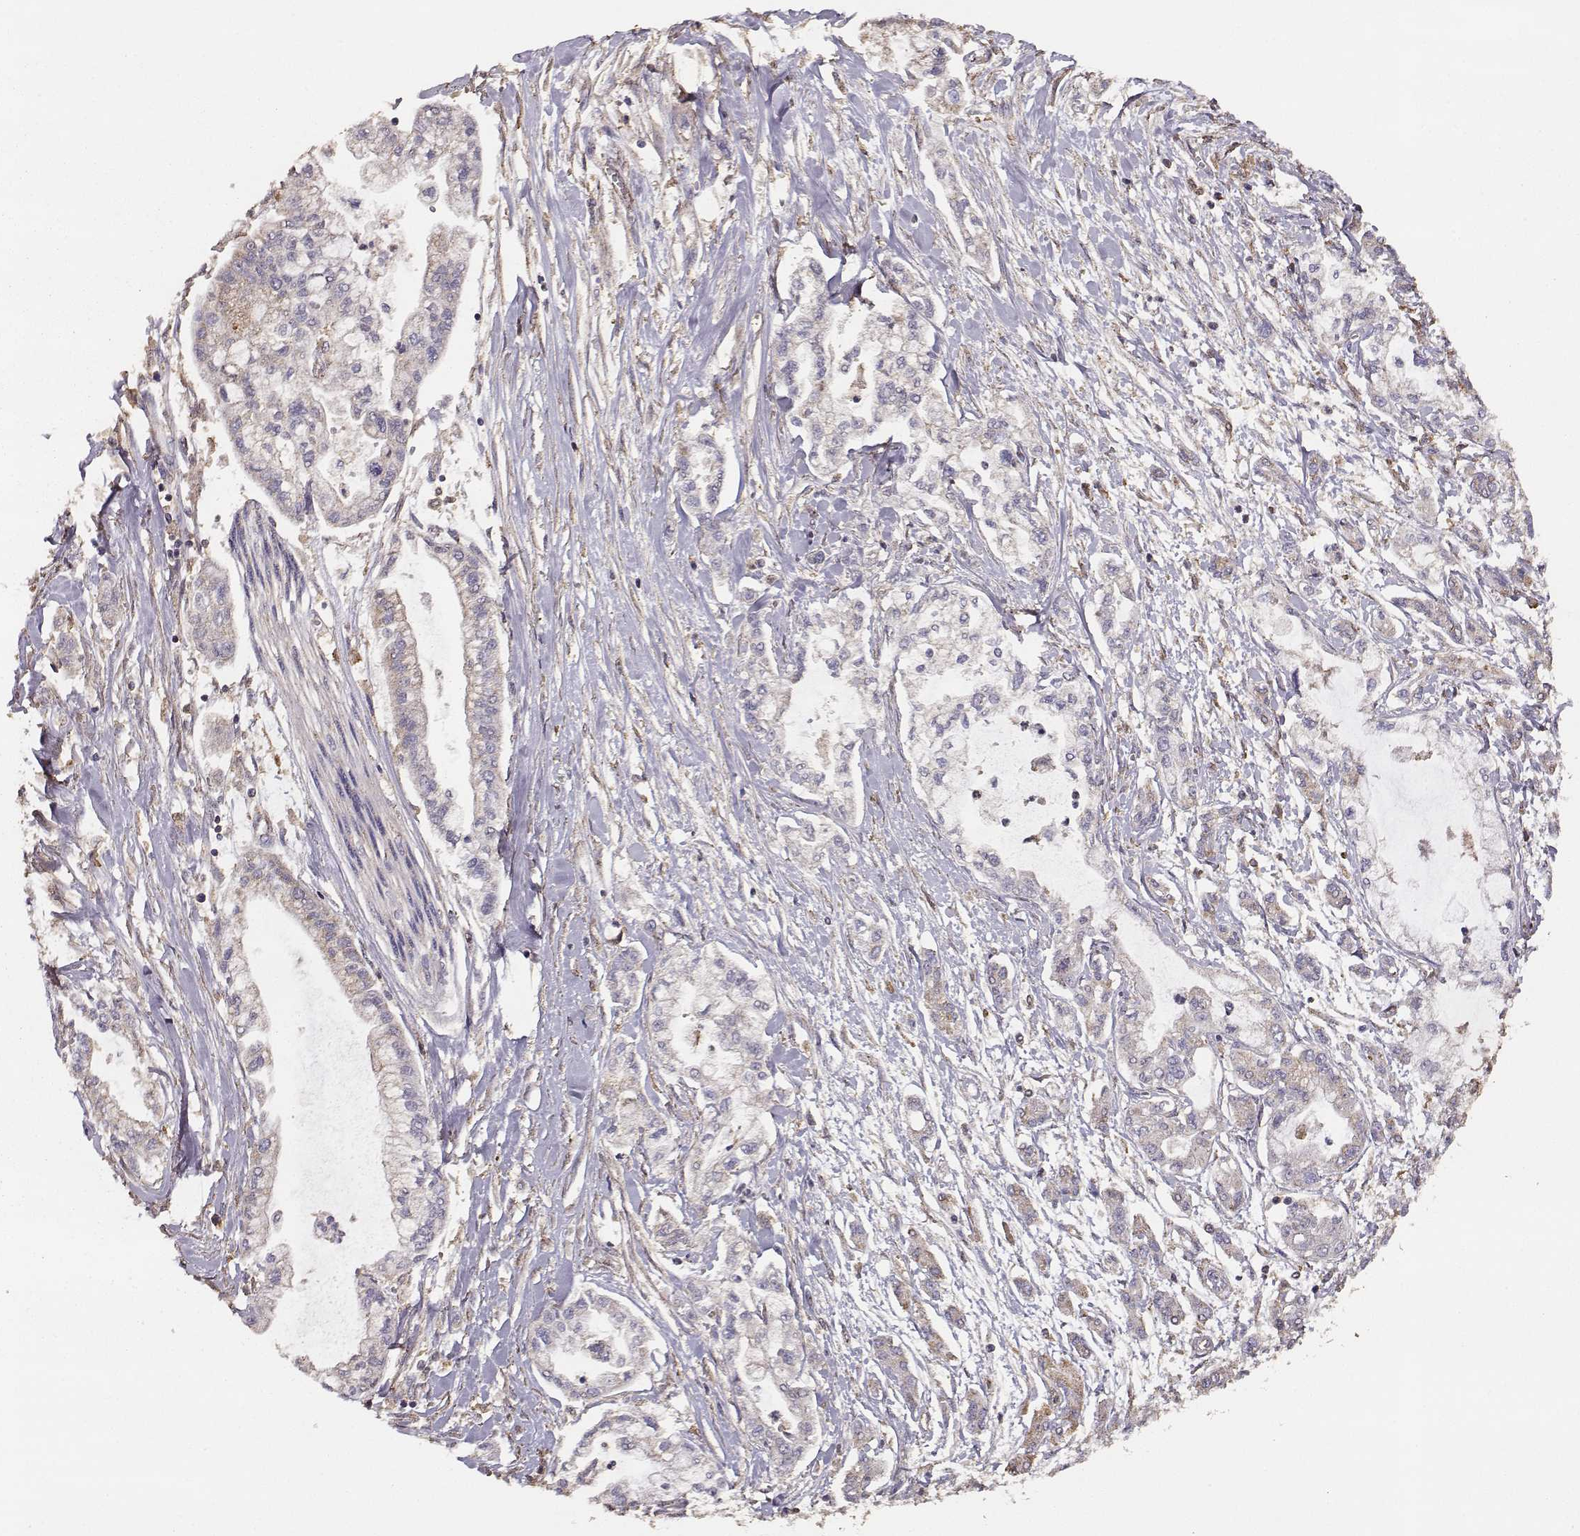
{"staining": {"intensity": "negative", "quantity": "none", "location": "none"}, "tissue": "pancreatic cancer", "cell_type": "Tumor cells", "image_type": "cancer", "snomed": [{"axis": "morphology", "description": "Adenocarcinoma, NOS"}, {"axis": "topography", "description": "Pancreas"}], "caption": "This image is of pancreatic cancer stained with immunohistochemistry (IHC) to label a protein in brown with the nuclei are counter-stained blue. There is no expression in tumor cells.", "gene": "TARS3", "patient": {"sex": "male", "age": 54}}